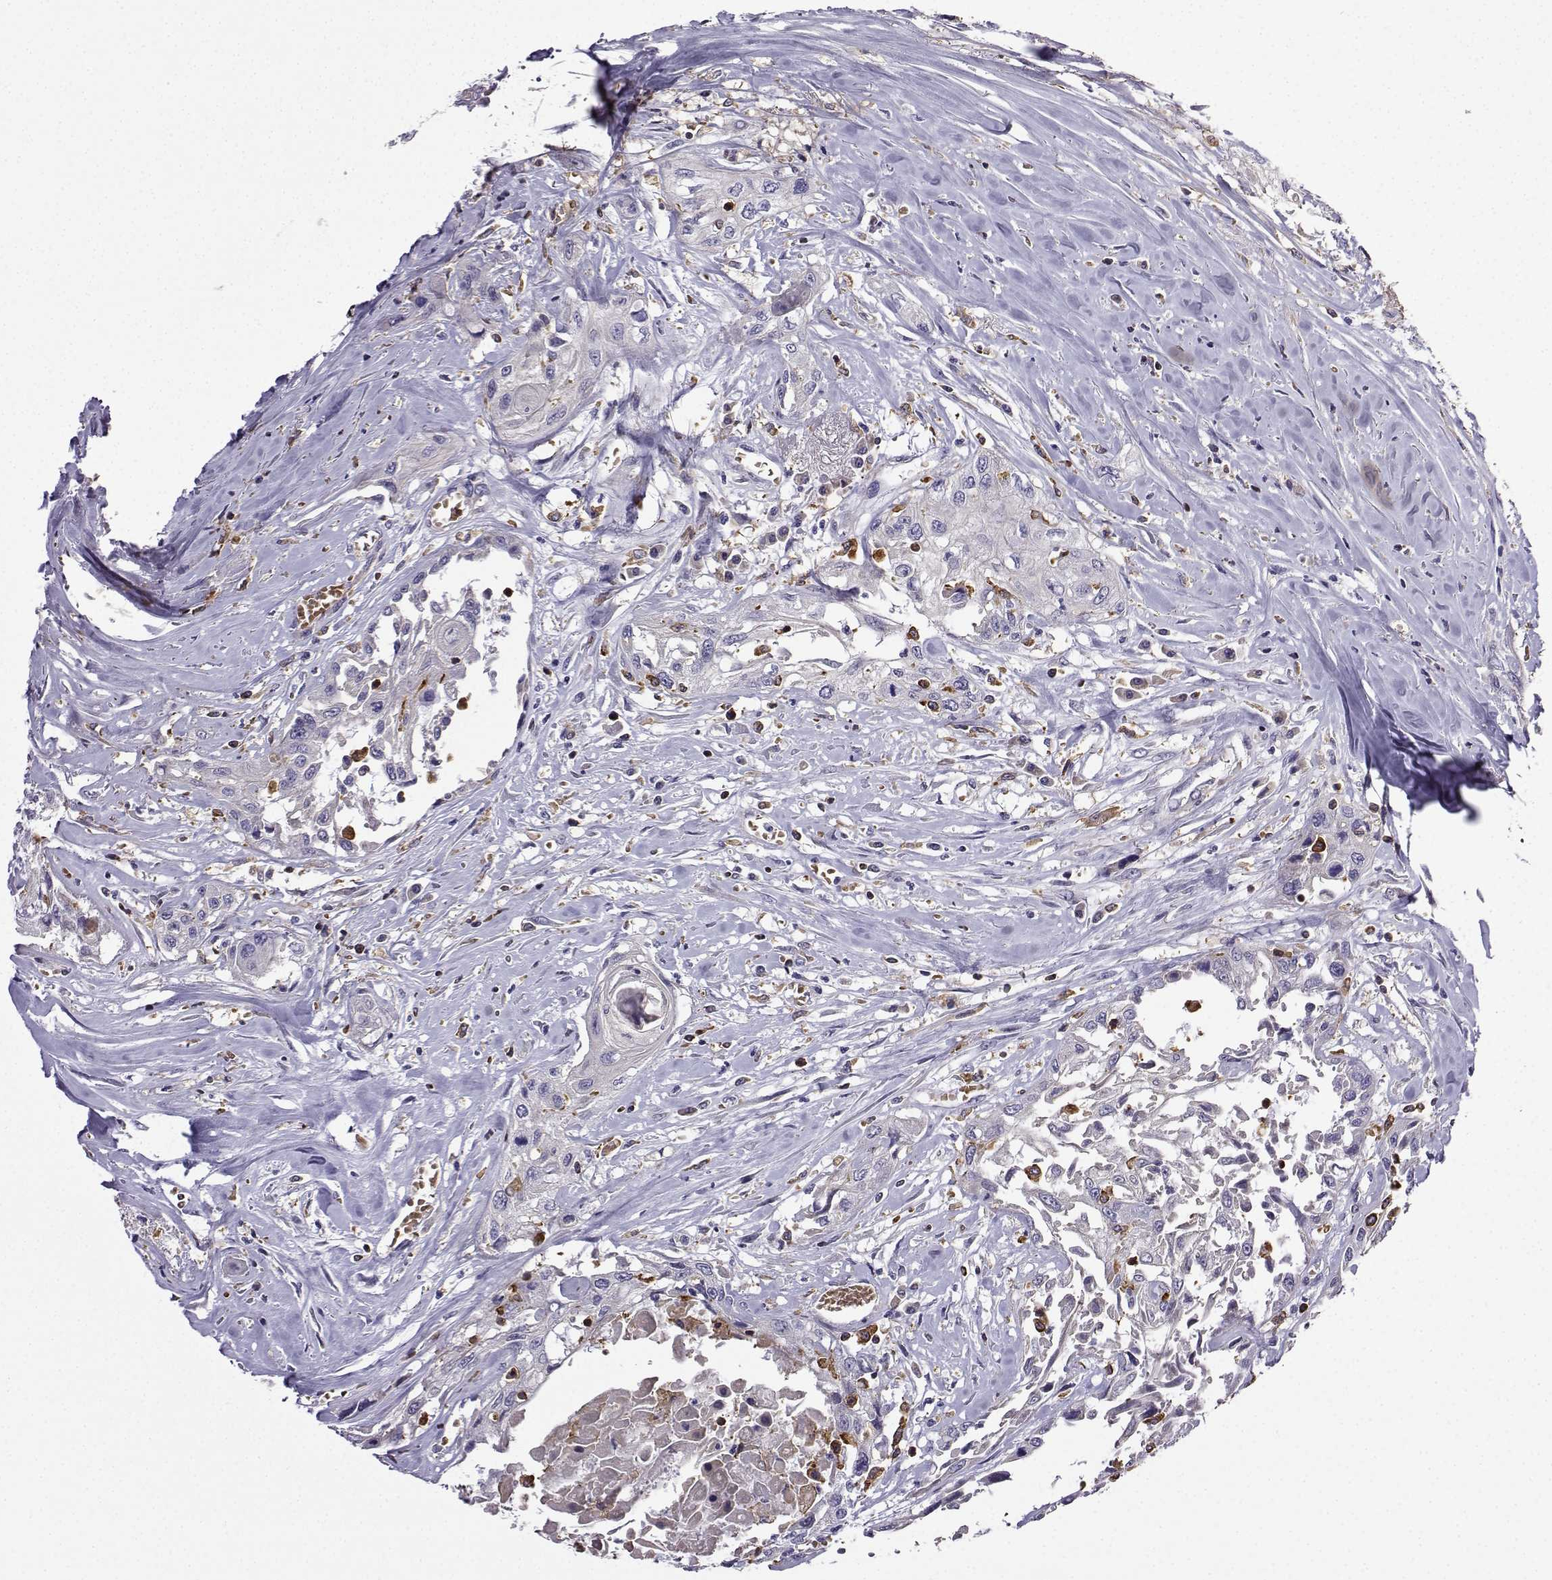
{"staining": {"intensity": "negative", "quantity": "none", "location": "none"}, "tissue": "head and neck cancer", "cell_type": "Tumor cells", "image_type": "cancer", "snomed": [{"axis": "morphology", "description": "Normal tissue, NOS"}, {"axis": "morphology", "description": "Squamous cell carcinoma, NOS"}, {"axis": "topography", "description": "Oral tissue"}, {"axis": "topography", "description": "Peripheral nerve tissue"}, {"axis": "topography", "description": "Head-Neck"}], "caption": "A high-resolution histopathology image shows IHC staining of head and neck squamous cell carcinoma, which demonstrates no significant expression in tumor cells. (DAB immunohistochemistry, high magnification).", "gene": "DOCK10", "patient": {"sex": "female", "age": 59}}